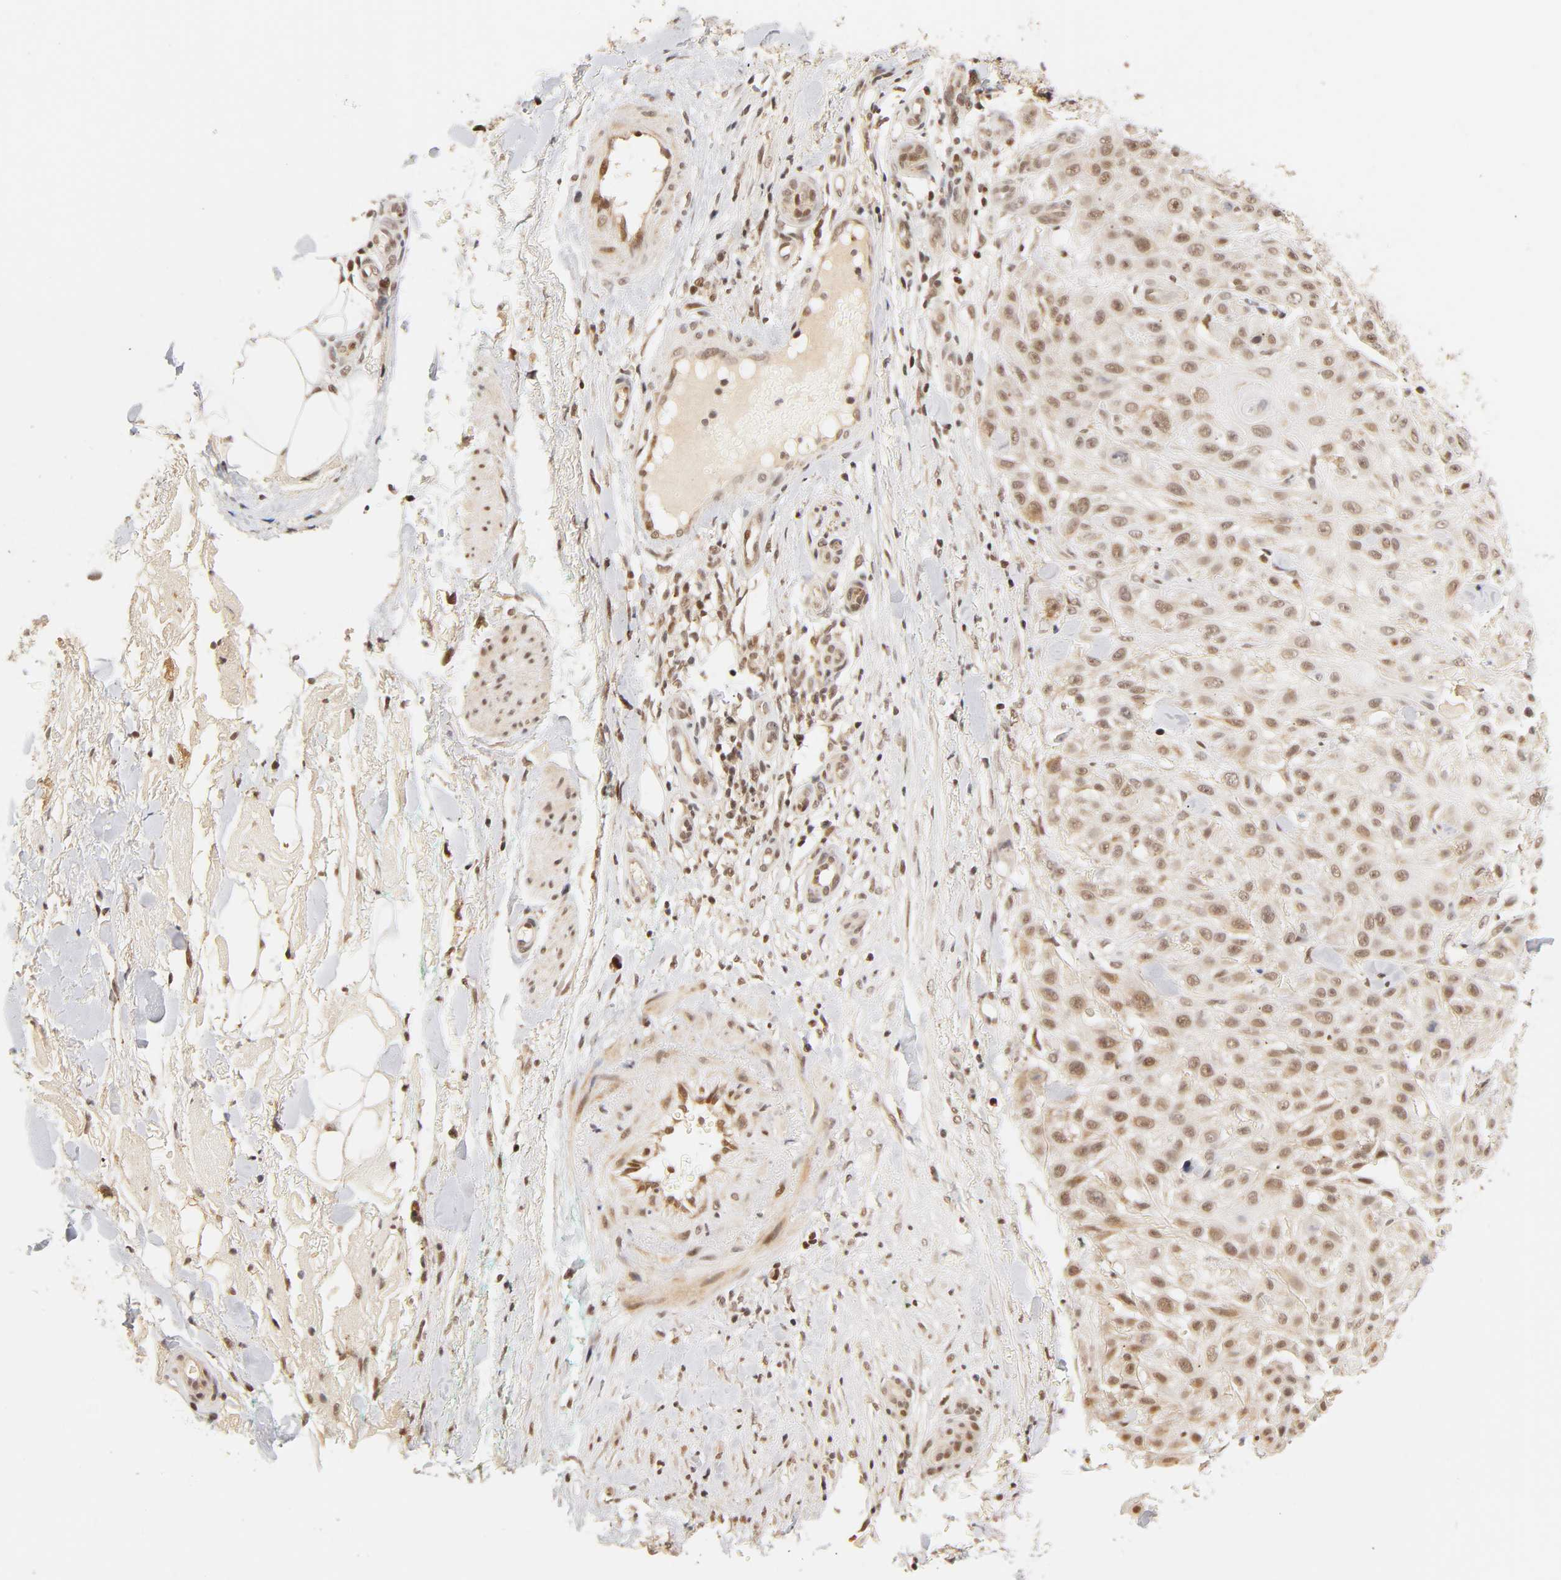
{"staining": {"intensity": "weak", "quantity": "25%-75%", "location": "cytoplasmic/membranous,nuclear"}, "tissue": "skin cancer", "cell_type": "Tumor cells", "image_type": "cancer", "snomed": [{"axis": "morphology", "description": "Squamous cell carcinoma, NOS"}, {"axis": "topography", "description": "Skin"}], "caption": "Immunohistochemical staining of human skin cancer (squamous cell carcinoma) exhibits low levels of weak cytoplasmic/membranous and nuclear staining in about 25%-75% of tumor cells.", "gene": "TAF10", "patient": {"sex": "female", "age": 42}}